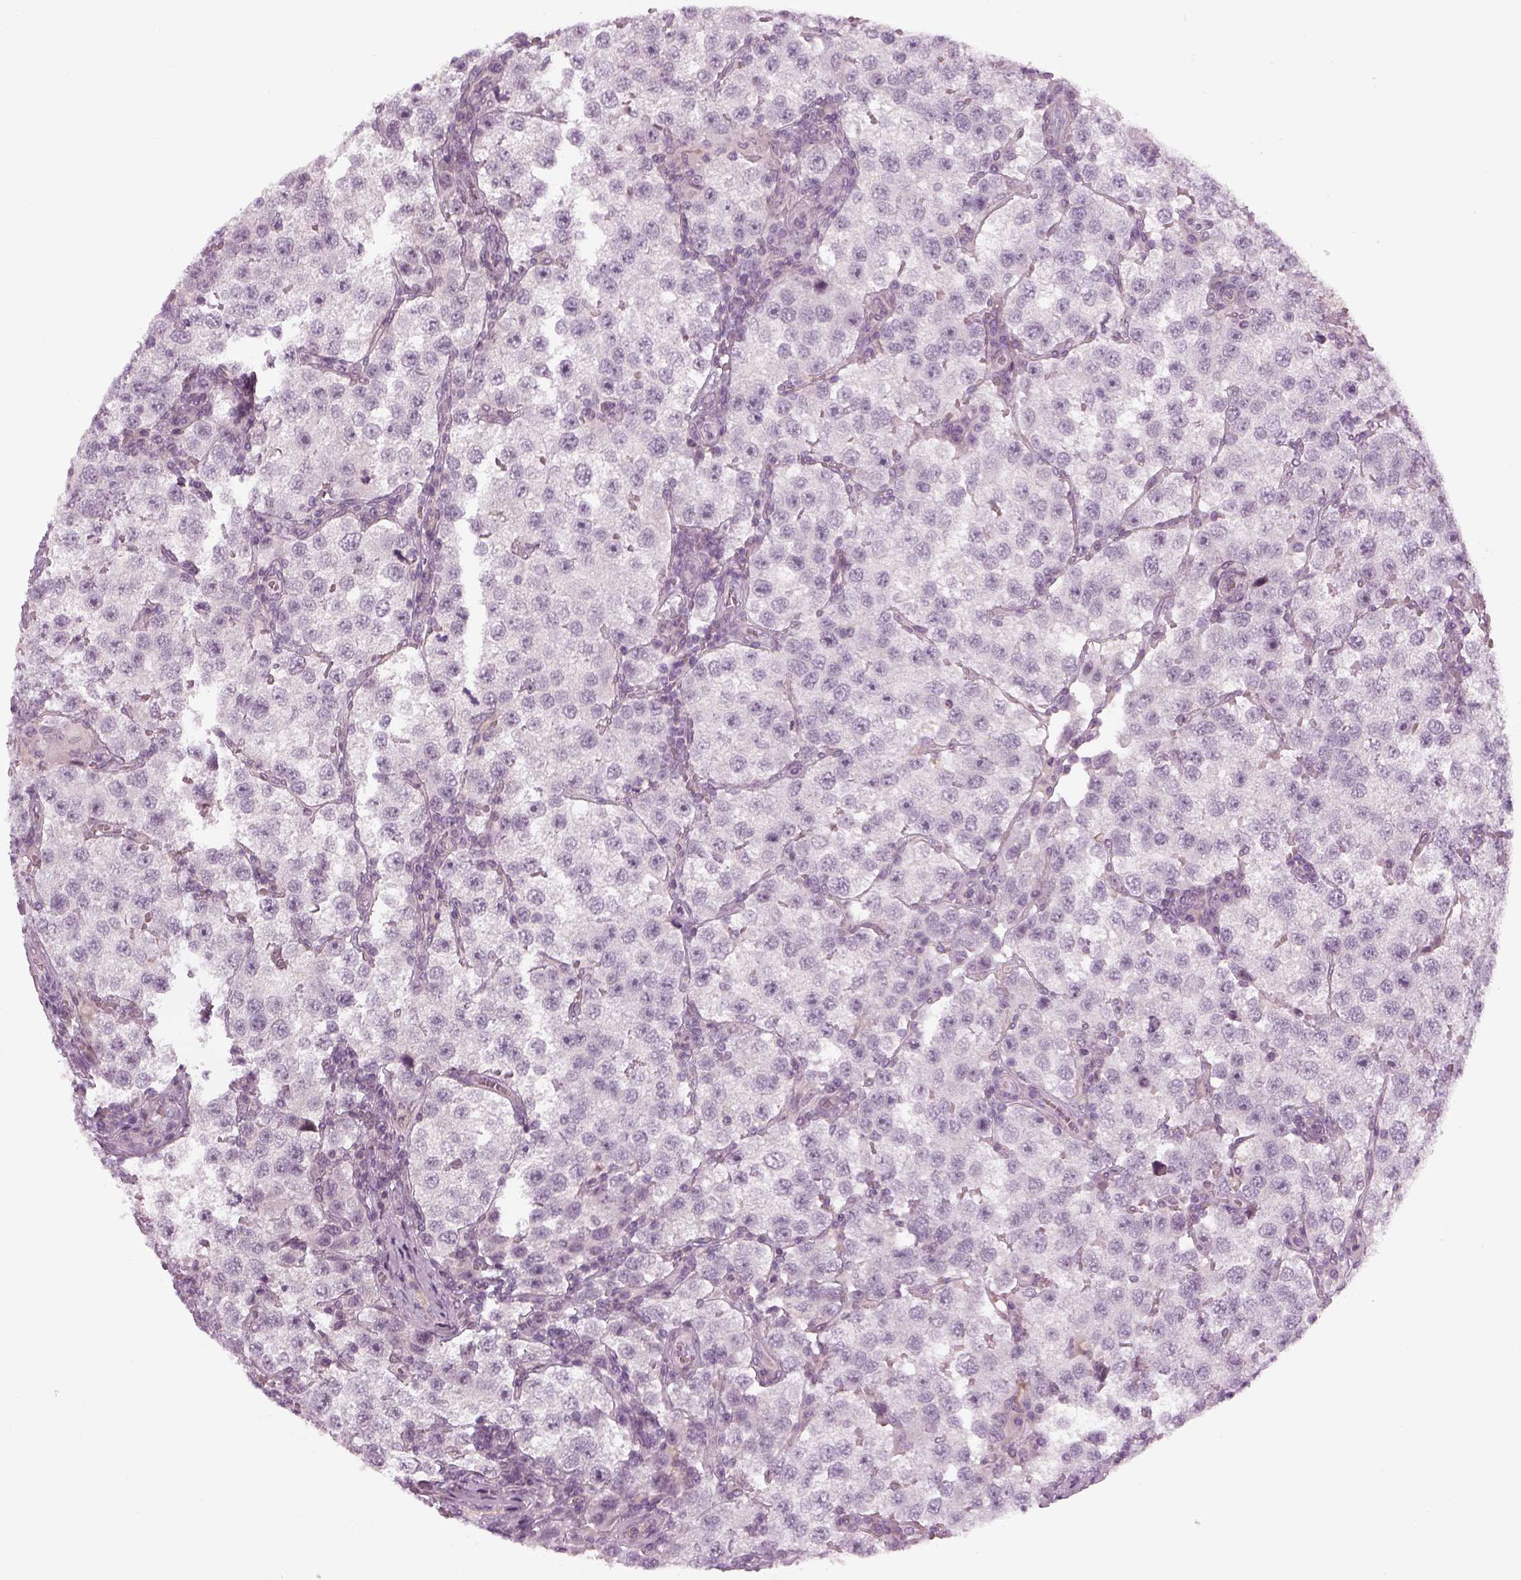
{"staining": {"intensity": "negative", "quantity": "none", "location": "none"}, "tissue": "testis cancer", "cell_type": "Tumor cells", "image_type": "cancer", "snomed": [{"axis": "morphology", "description": "Seminoma, NOS"}, {"axis": "topography", "description": "Testis"}], "caption": "Human testis seminoma stained for a protein using IHC demonstrates no expression in tumor cells.", "gene": "LRRIQ3", "patient": {"sex": "male", "age": 37}}